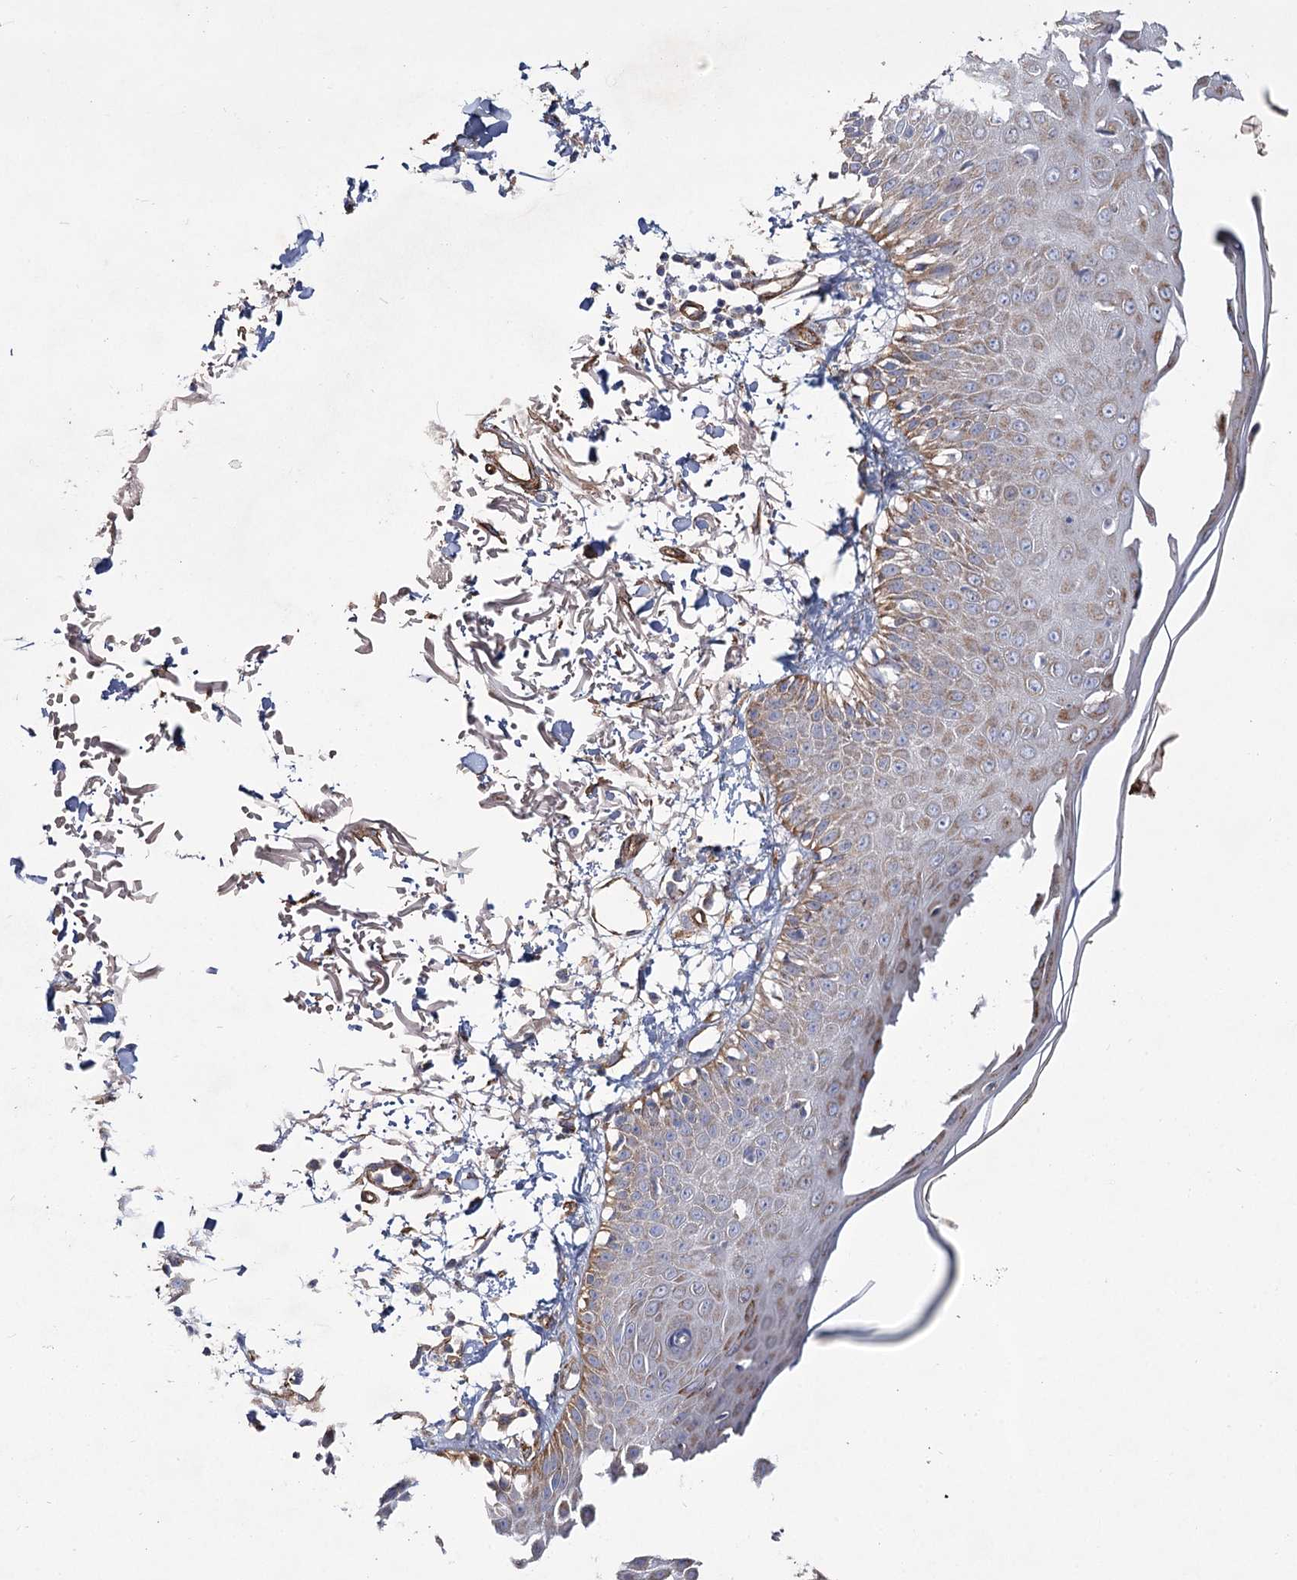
{"staining": {"intensity": "moderate", "quantity": "25%-75%", "location": "cytoplasmic/membranous"}, "tissue": "skin", "cell_type": "Fibroblasts", "image_type": "normal", "snomed": [{"axis": "morphology", "description": "Normal tissue, NOS"}, {"axis": "morphology", "description": "Squamous cell carcinoma, NOS"}, {"axis": "topography", "description": "Skin"}, {"axis": "topography", "description": "Peripheral nerve tissue"}], "caption": "An IHC image of benign tissue is shown. Protein staining in brown shows moderate cytoplasmic/membranous positivity in skin within fibroblasts. The staining is performed using DAB (3,3'-diaminobenzidine) brown chromogen to label protein expression. The nuclei are counter-stained blue using hematoxylin.", "gene": "TMEM164", "patient": {"sex": "male", "age": 83}}